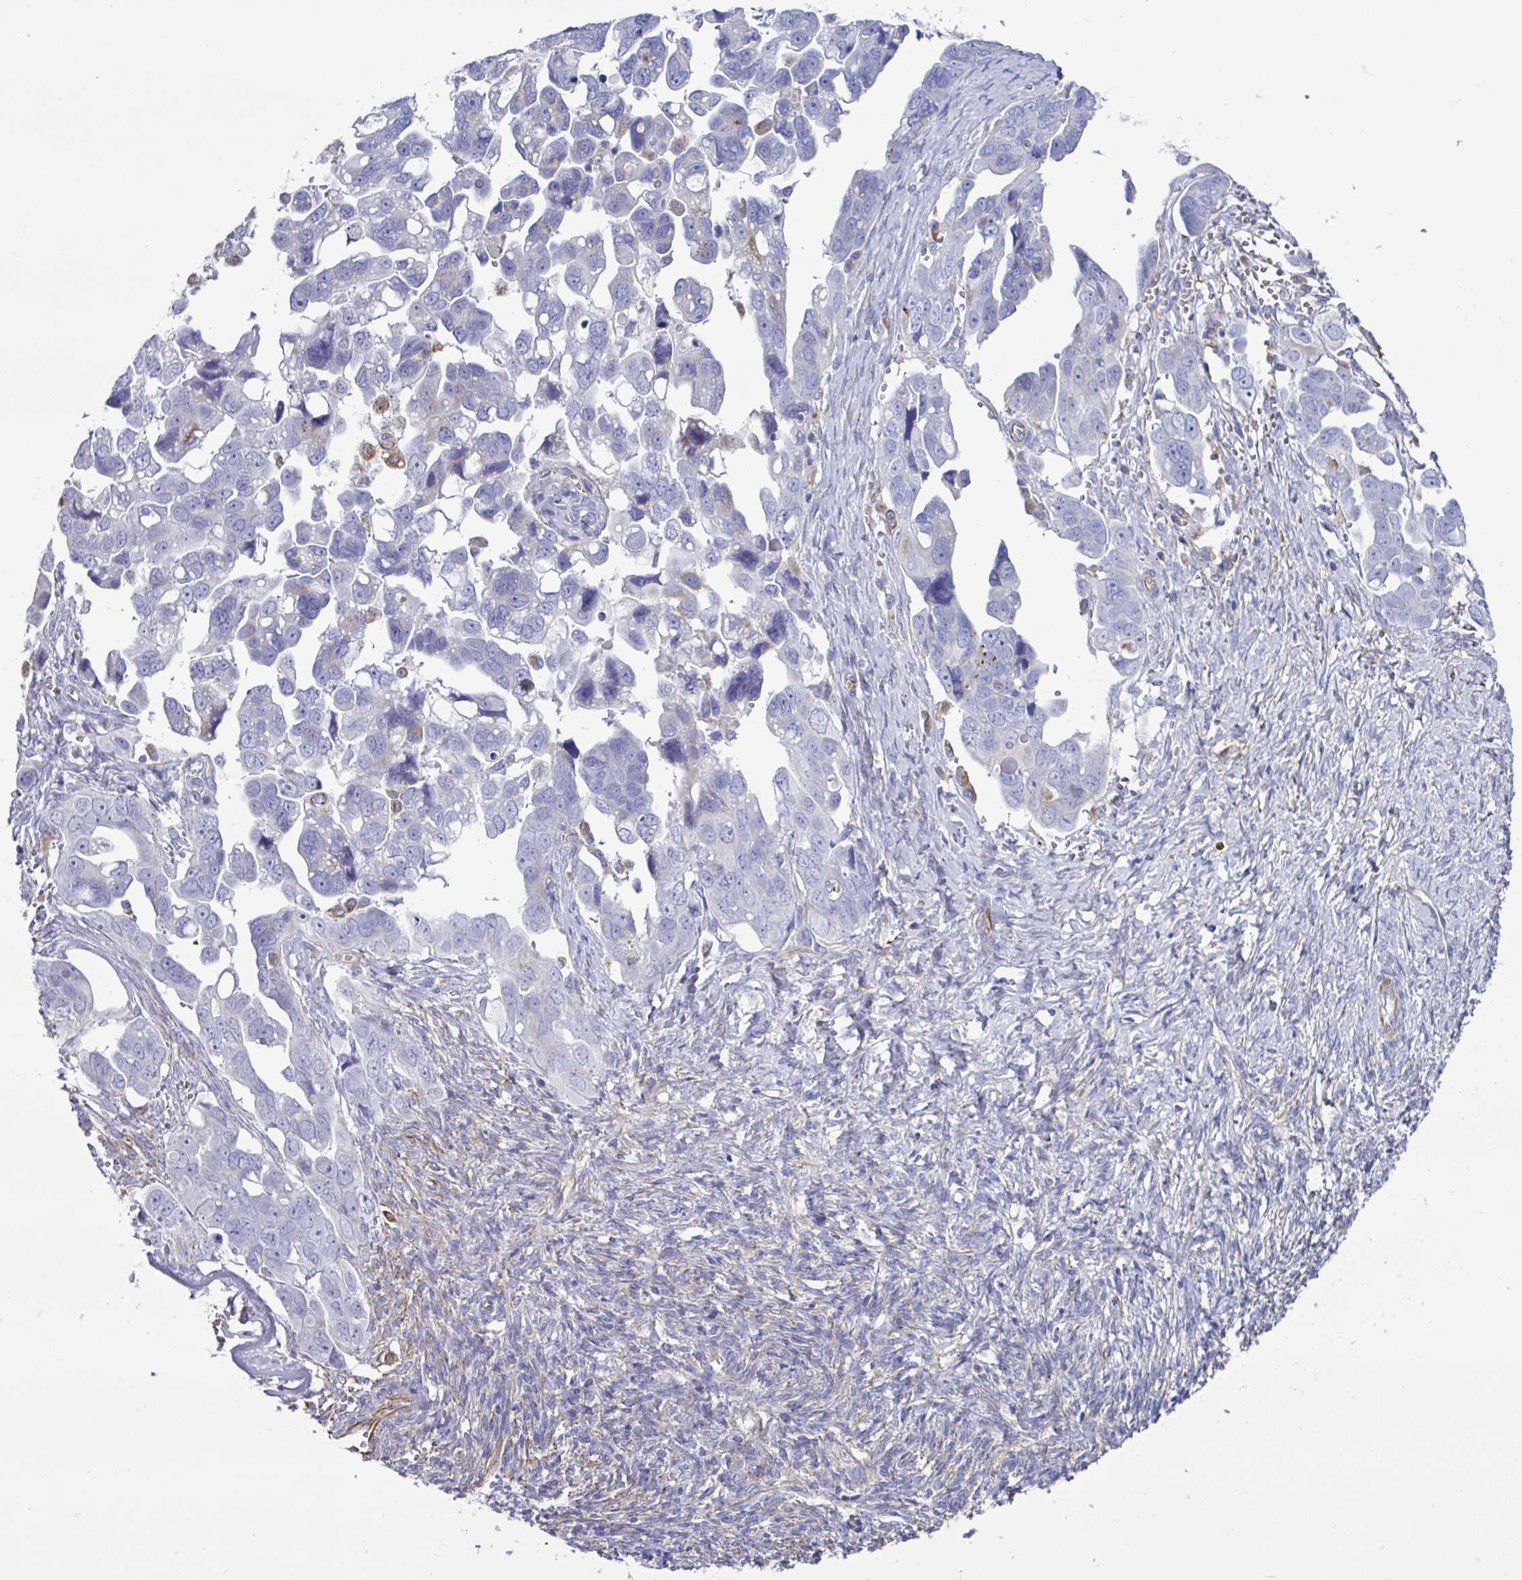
{"staining": {"intensity": "negative", "quantity": "none", "location": "none"}, "tissue": "ovarian cancer", "cell_type": "Tumor cells", "image_type": "cancer", "snomed": [{"axis": "morphology", "description": "Cystadenocarcinoma, serous, NOS"}, {"axis": "topography", "description": "Ovary"}], "caption": "Photomicrograph shows no significant protein staining in tumor cells of ovarian cancer.", "gene": "TMEM86B", "patient": {"sex": "female", "age": 59}}